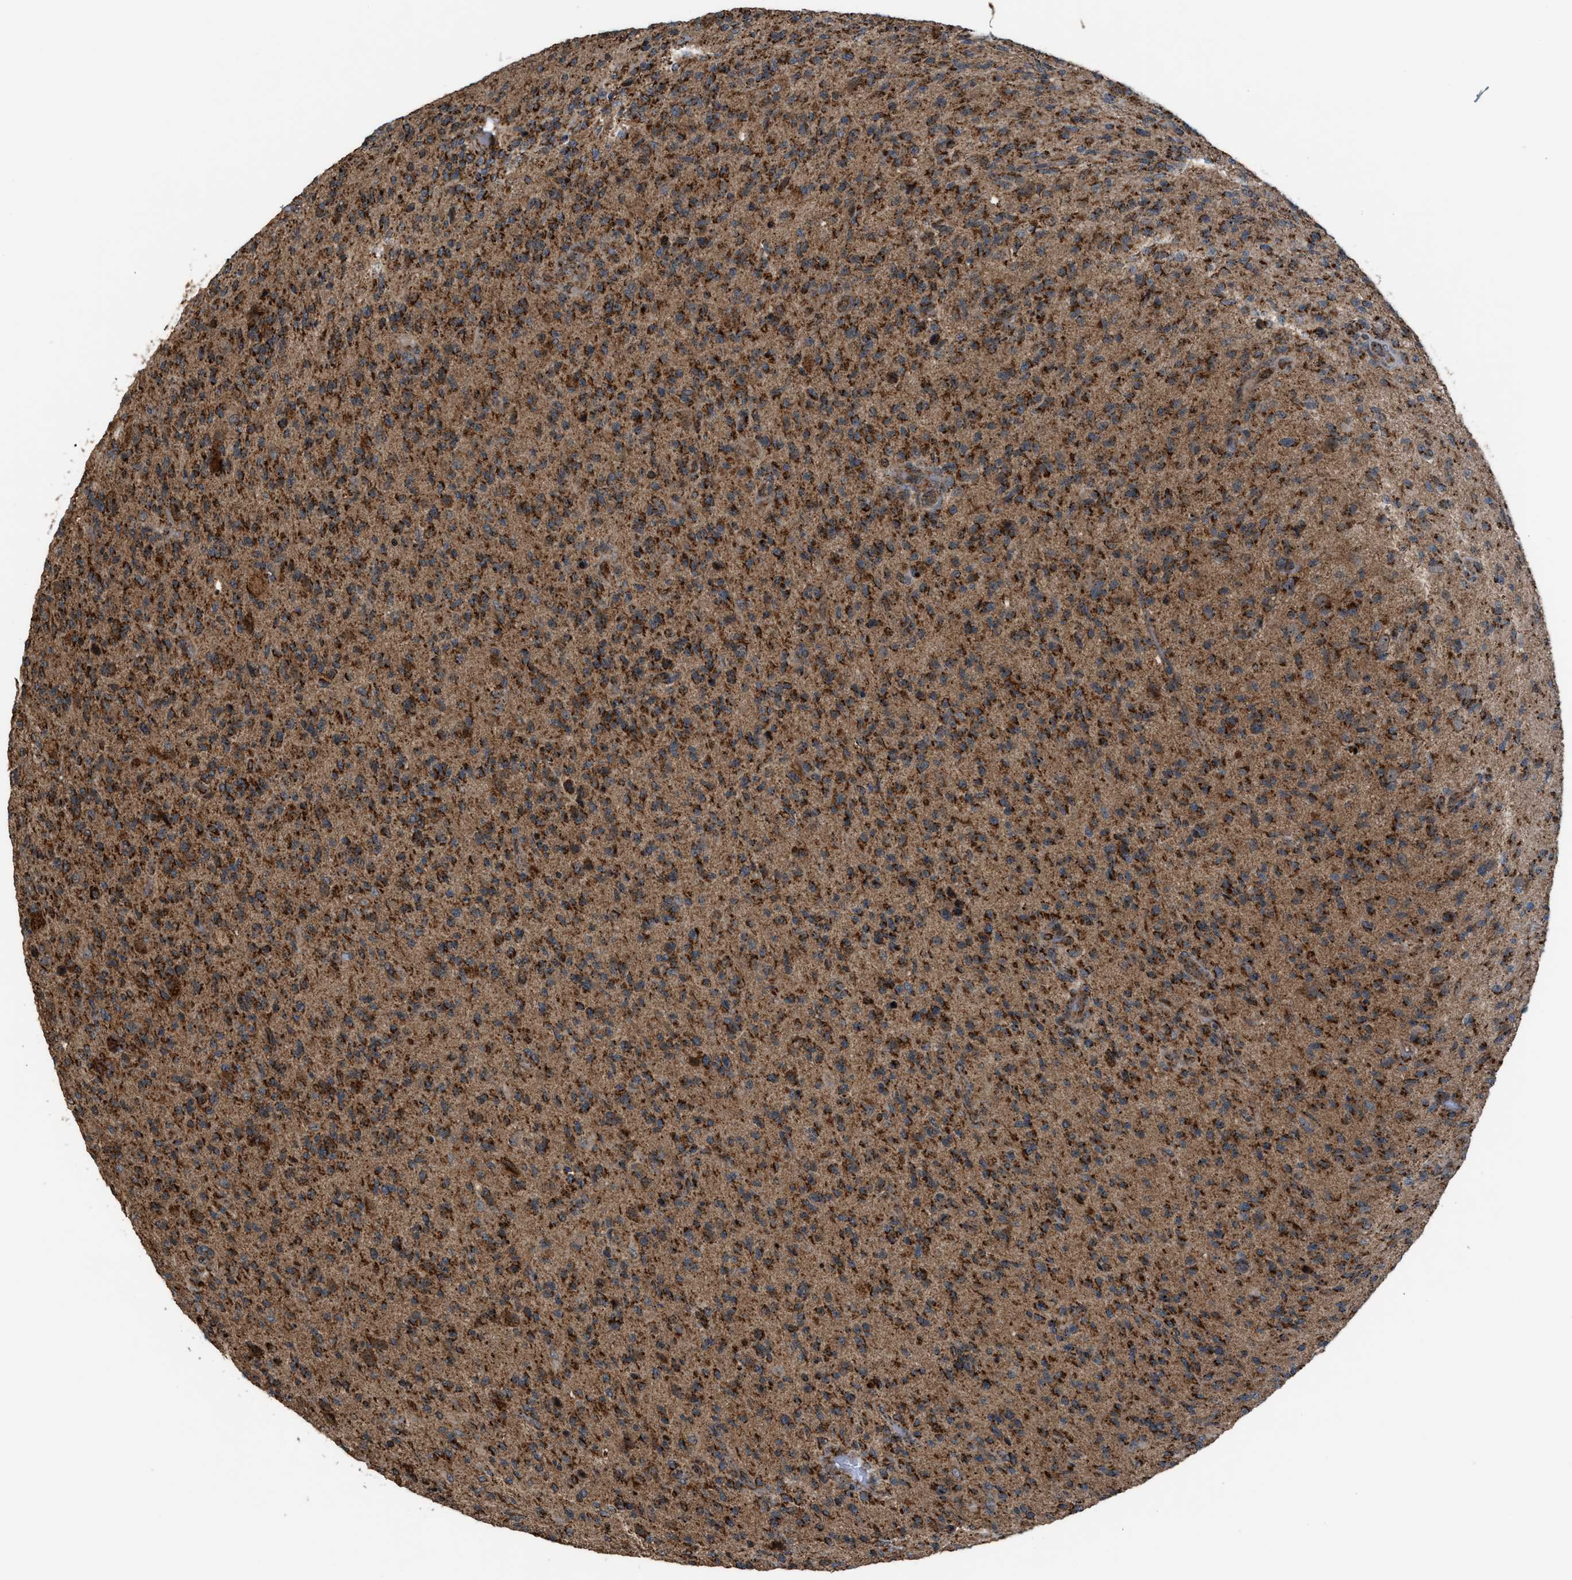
{"staining": {"intensity": "strong", "quantity": ">75%", "location": "cytoplasmic/membranous"}, "tissue": "glioma", "cell_type": "Tumor cells", "image_type": "cancer", "snomed": [{"axis": "morphology", "description": "Glioma, malignant, High grade"}, {"axis": "topography", "description": "Brain"}], "caption": "Approximately >75% of tumor cells in human glioma demonstrate strong cytoplasmic/membranous protein expression as visualized by brown immunohistochemical staining.", "gene": "SGSM2", "patient": {"sex": "male", "age": 71}}